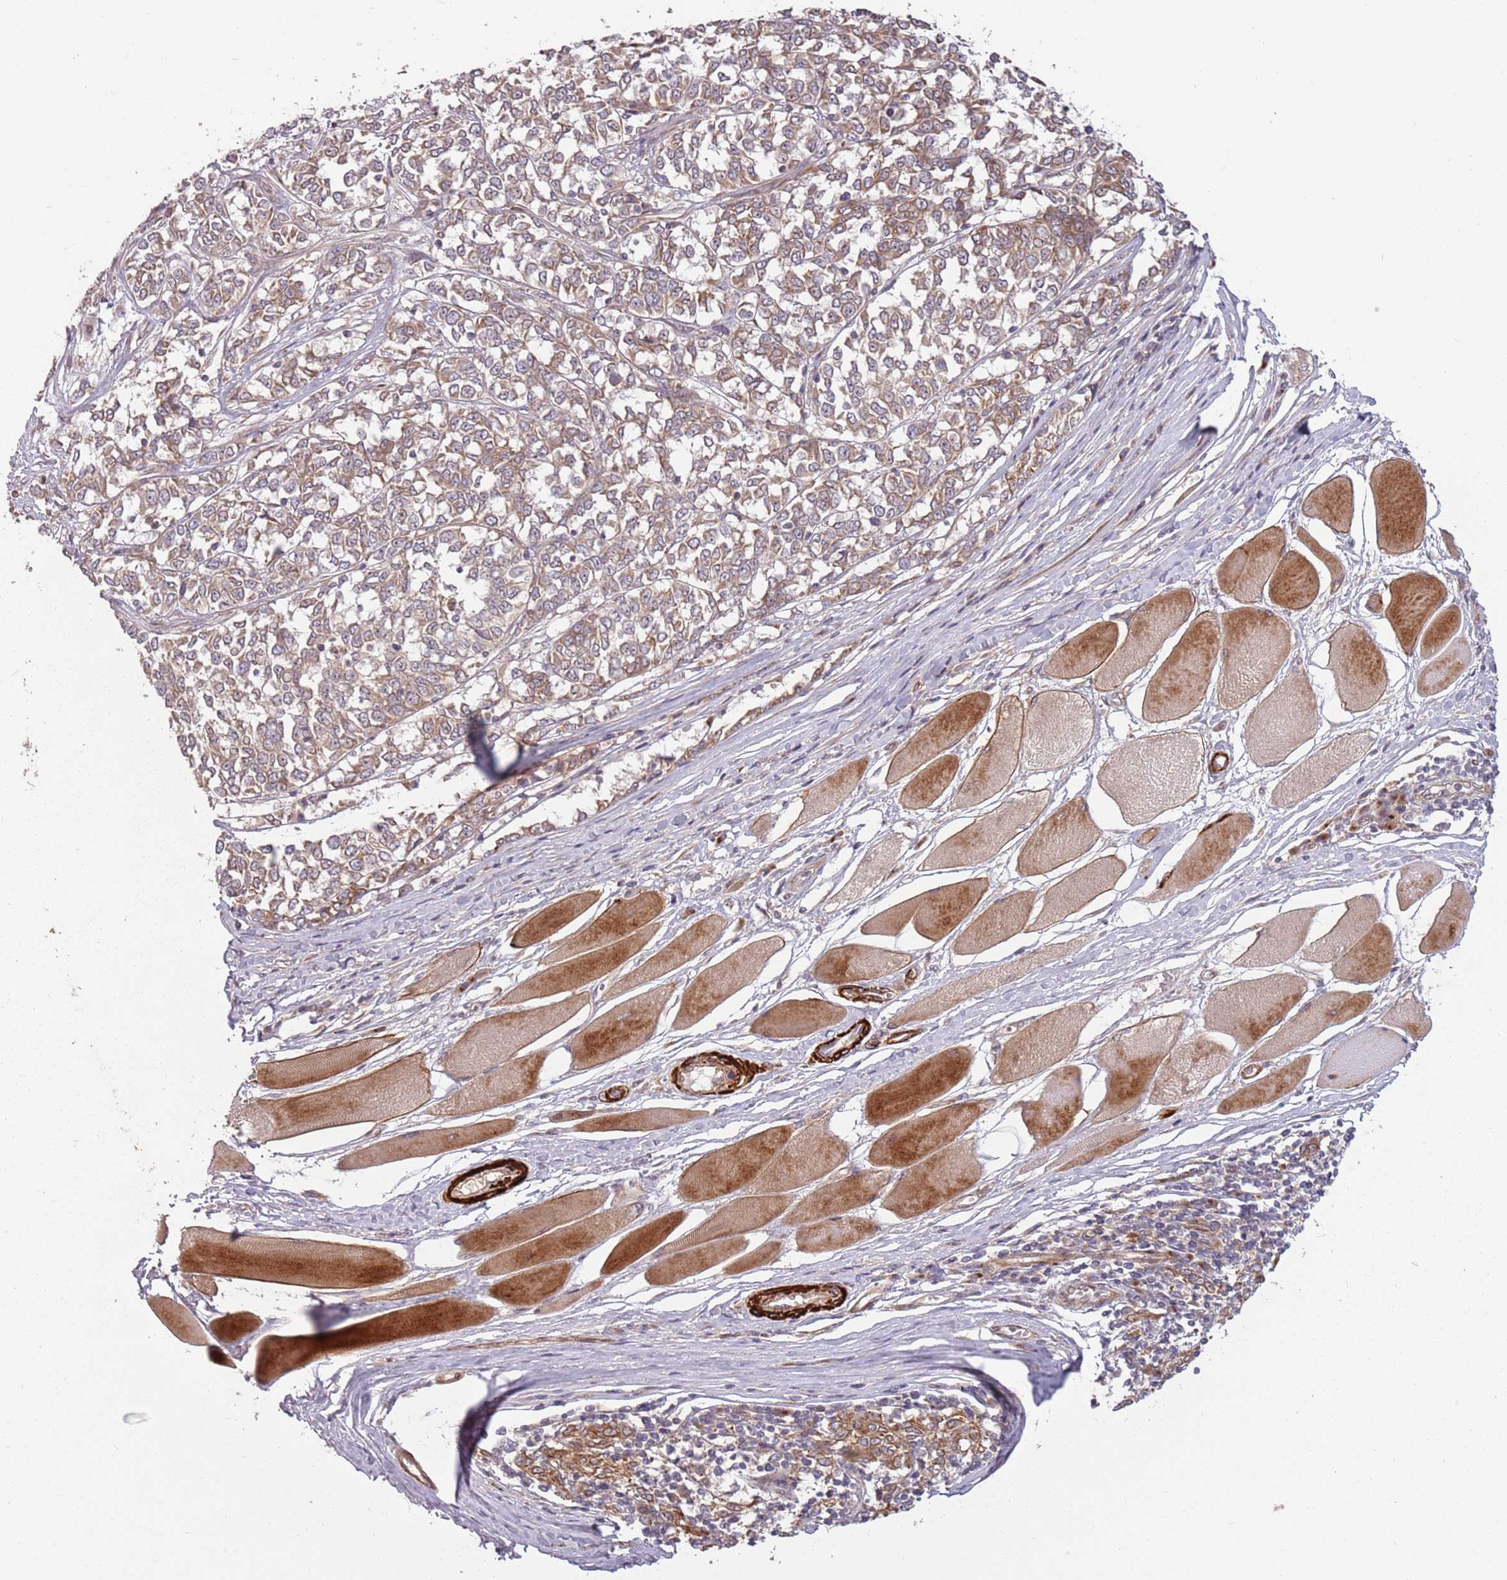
{"staining": {"intensity": "weak", "quantity": ">75%", "location": "cytoplasmic/membranous"}, "tissue": "melanoma", "cell_type": "Tumor cells", "image_type": "cancer", "snomed": [{"axis": "morphology", "description": "Malignant melanoma, NOS"}, {"axis": "topography", "description": "Skin"}], "caption": "A brown stain highlights weak cytoplasmic/membranous positivity of a protein in malignant melanoma tumor cells.", "gene": "PLD6", "patient": {"sex": "female", "age": 72}}